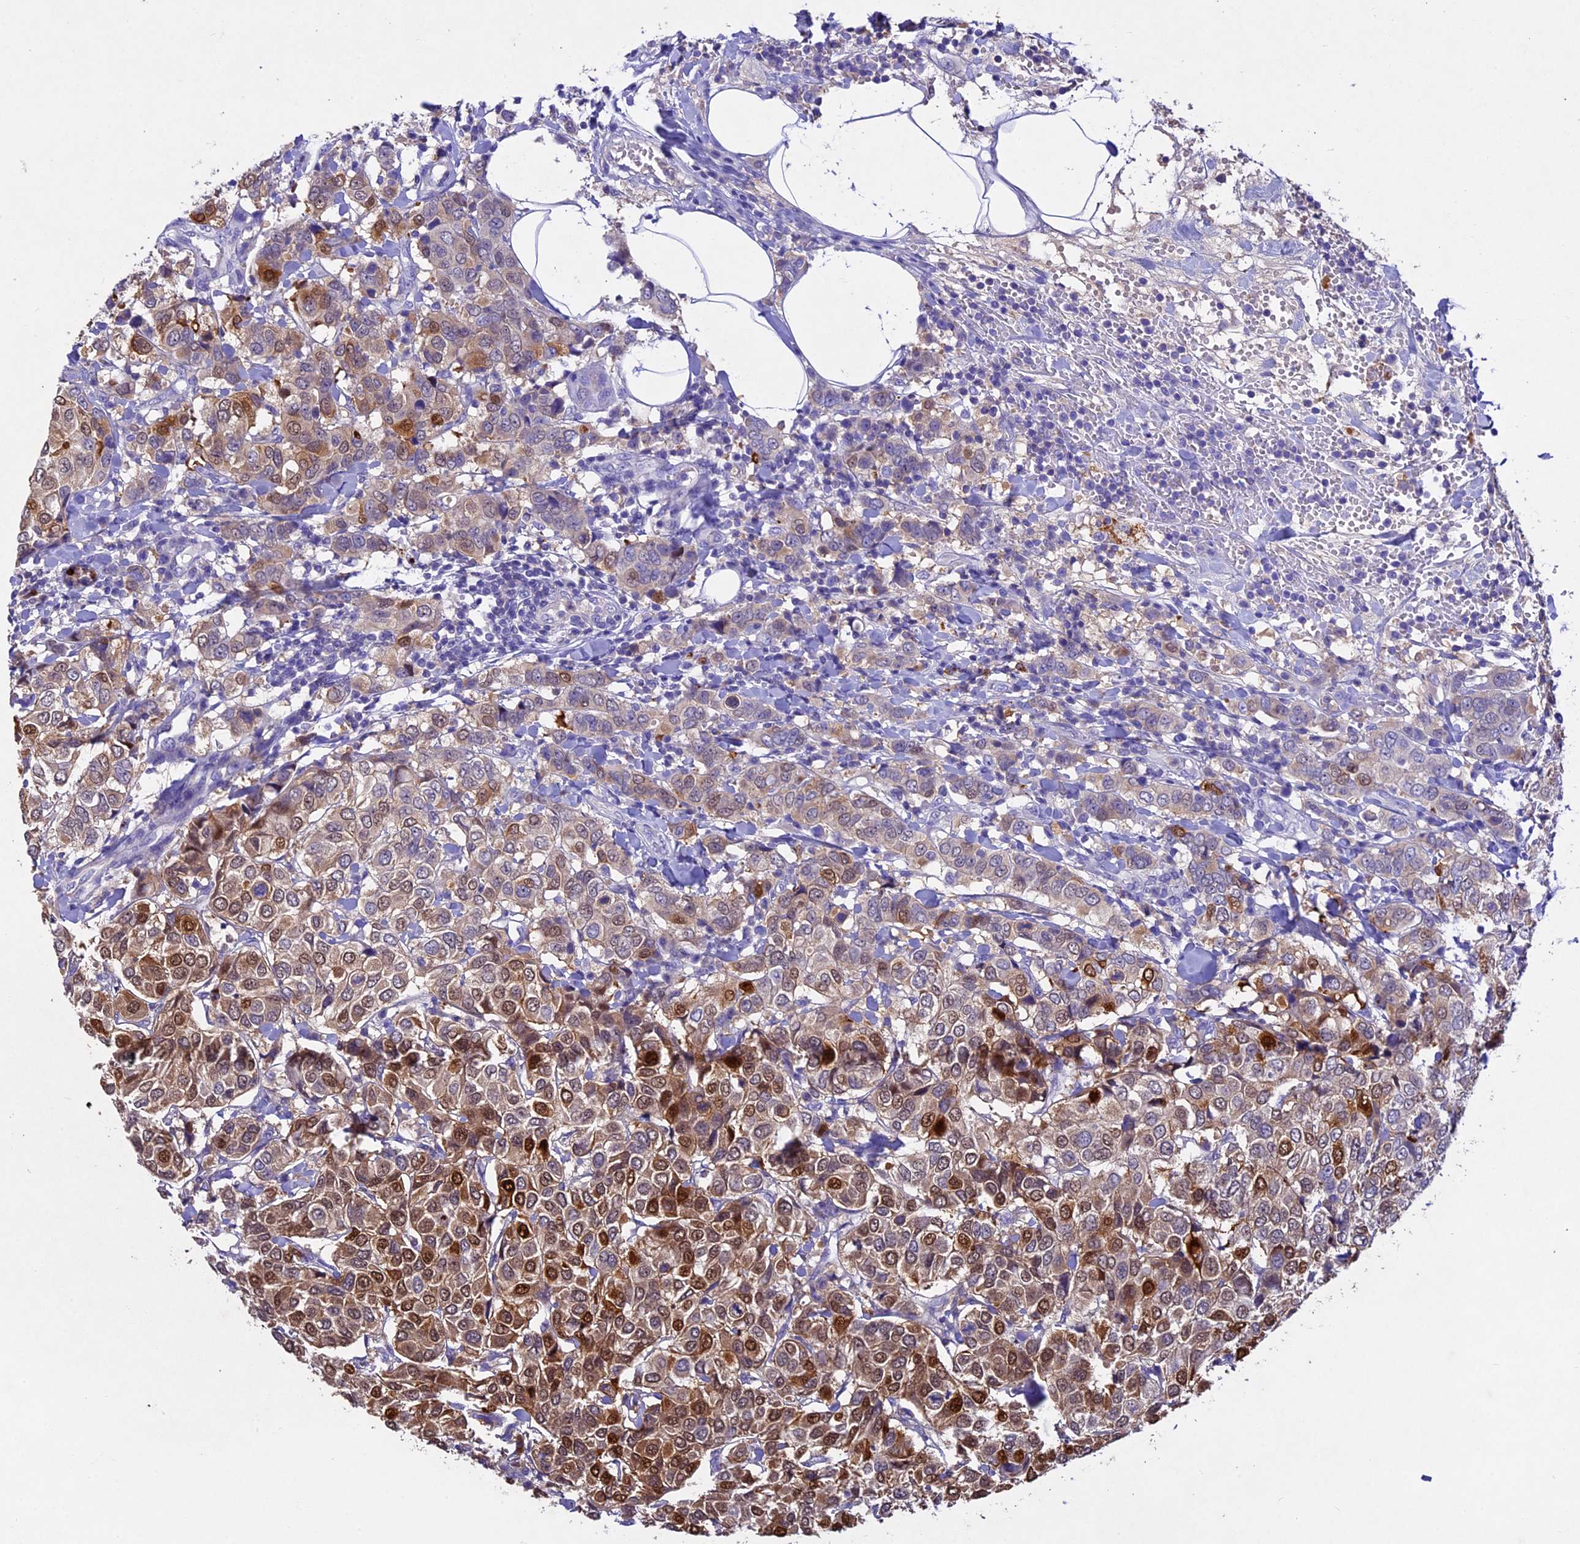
{"staining": {"intensity": "strong", "quantity": ">75%", "location": "cytoplasmic/membranous,nuclear"}, "tissue": "breast cancer", "cell_type": "Tumor cells", "image_type": "cancer", "snomed": [{"axis": "morphology", "description": "Duct carcinoma"}, {"axis": "topography", "description": "Breast"}], "caption": "An image of human breast cancer stained for a protein demonstrates strong cytoplasmic/membranous and nuclear brown staining in tumor cells.", "gene": "TGDS", "patient": {"sex": "female", "age": 55}}